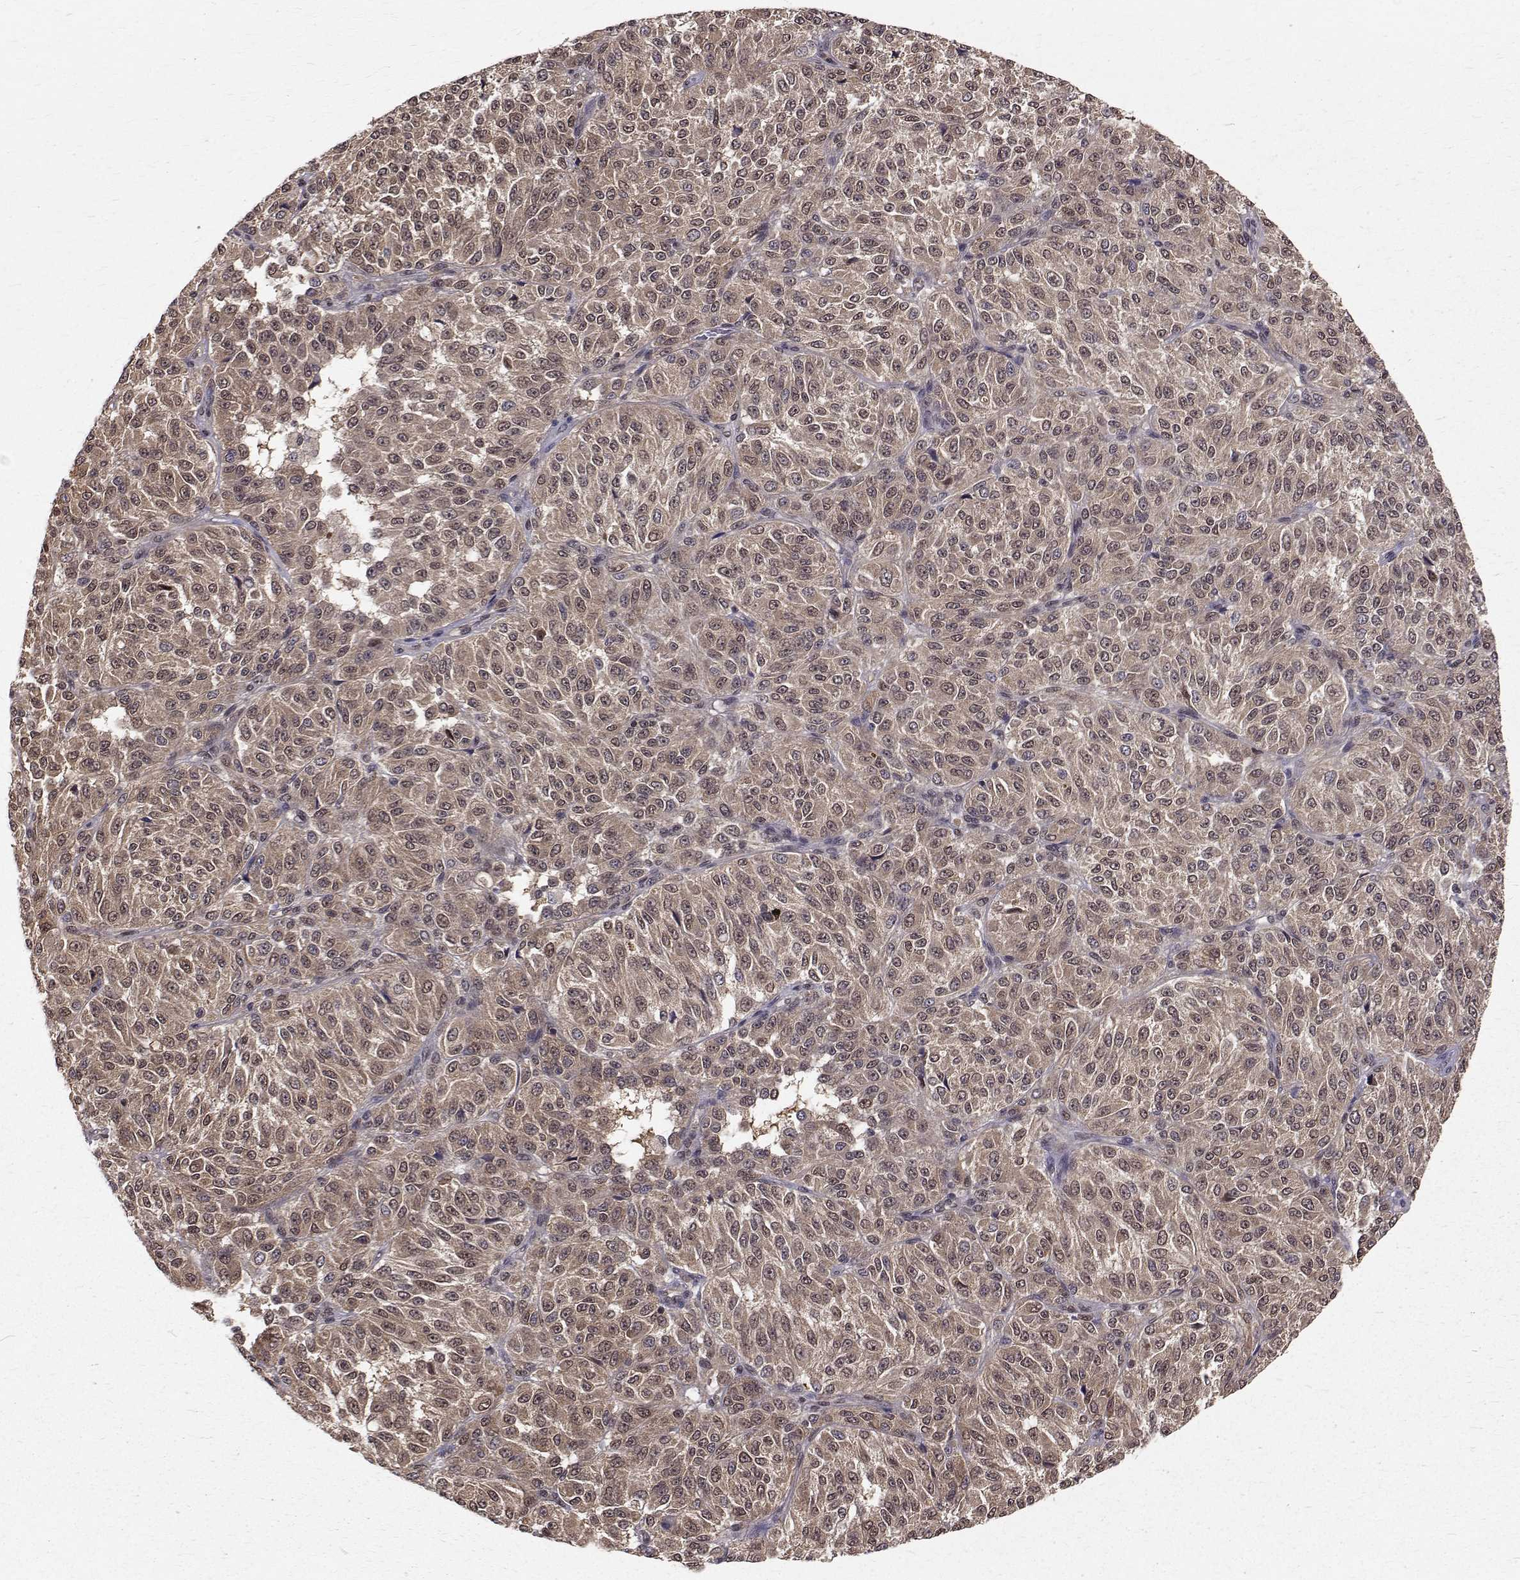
{"staining": {"intensity": "moderate", "quantity": ">75%", "location": "cytoplasmic/membranous,nuclear"}, "tissue": "melanoma", "cell_type": "Tumor cells", "image_type": "cancer", "snomed": [{"axis": "morphology", "description": "Malignant melanoma, Metastatic site"}, {"axis": "topography", "description": "Brain"}], "caption": "Immunohistochemical staining of human melanoma exhibits medium levels of moderate cytoplasmic/membranous and nuclear positivity in about >75% of tumor cells. Immunohistochemistry (ihc) stains the protein of interest in brown and the nuclei are stained blue.", "gene": "NIF3L1", "patient": {"sex": "female", "age": 56}}